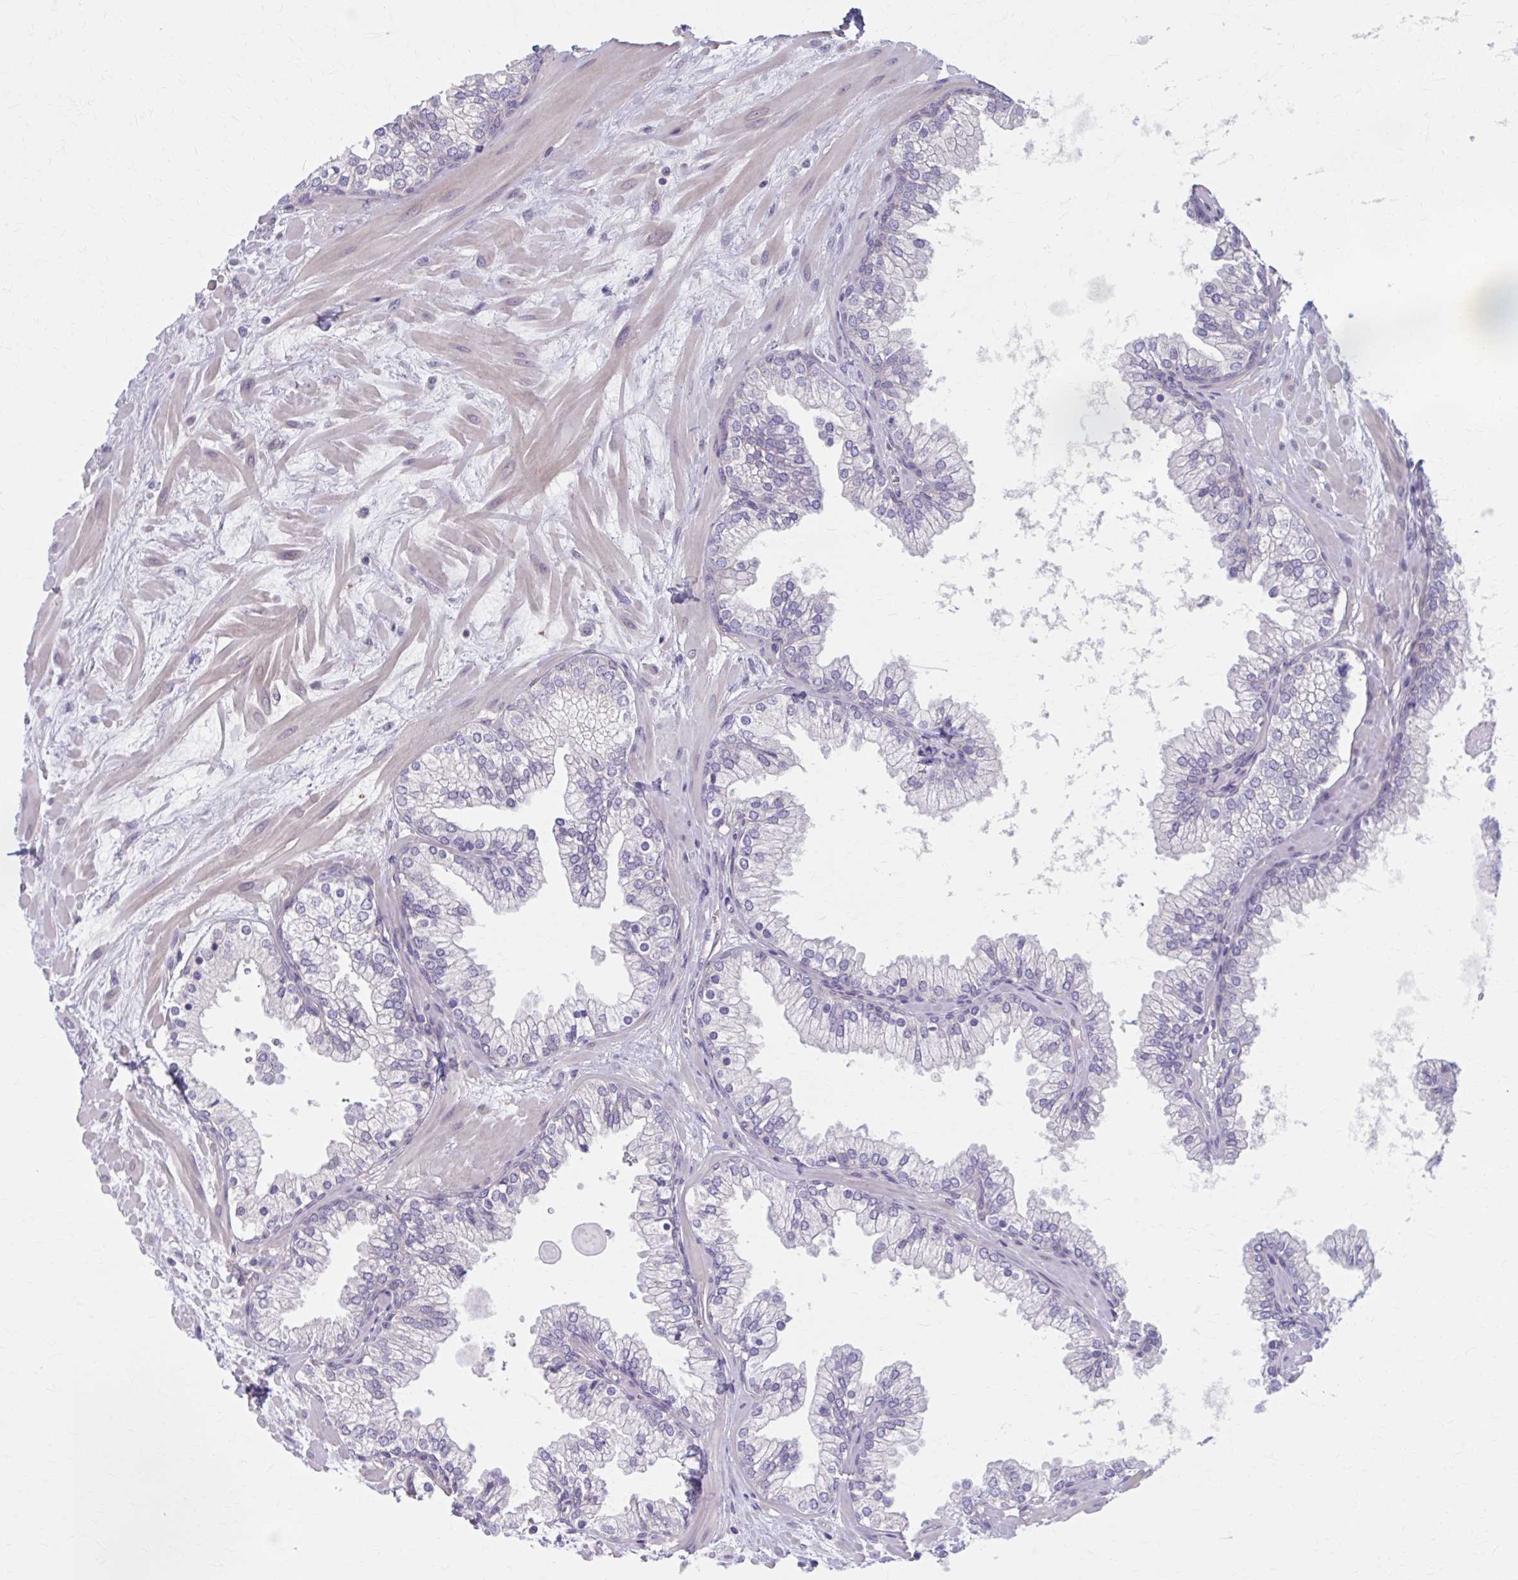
{"staining": {"intensity": "negative", "quantity": "none", "location": "none"}, "tissue": "prostate", "cell_type": "Glandular cells", "image_type": "normal", "snomed": [{"axis": "morphology", "description": "Normal tissue, NOS"}, {"axis": "topography", "description": "Prostate"}, {"axis": "topography", "description": "Peripheral nerve tissue"}], "caption": "Photomicrograph shows no significant protein staining in glandular cells of normal prostate. Nuclei are stained in blue.", "gene": "CHST3", "patient": {"sex": "male", "age": 61}}